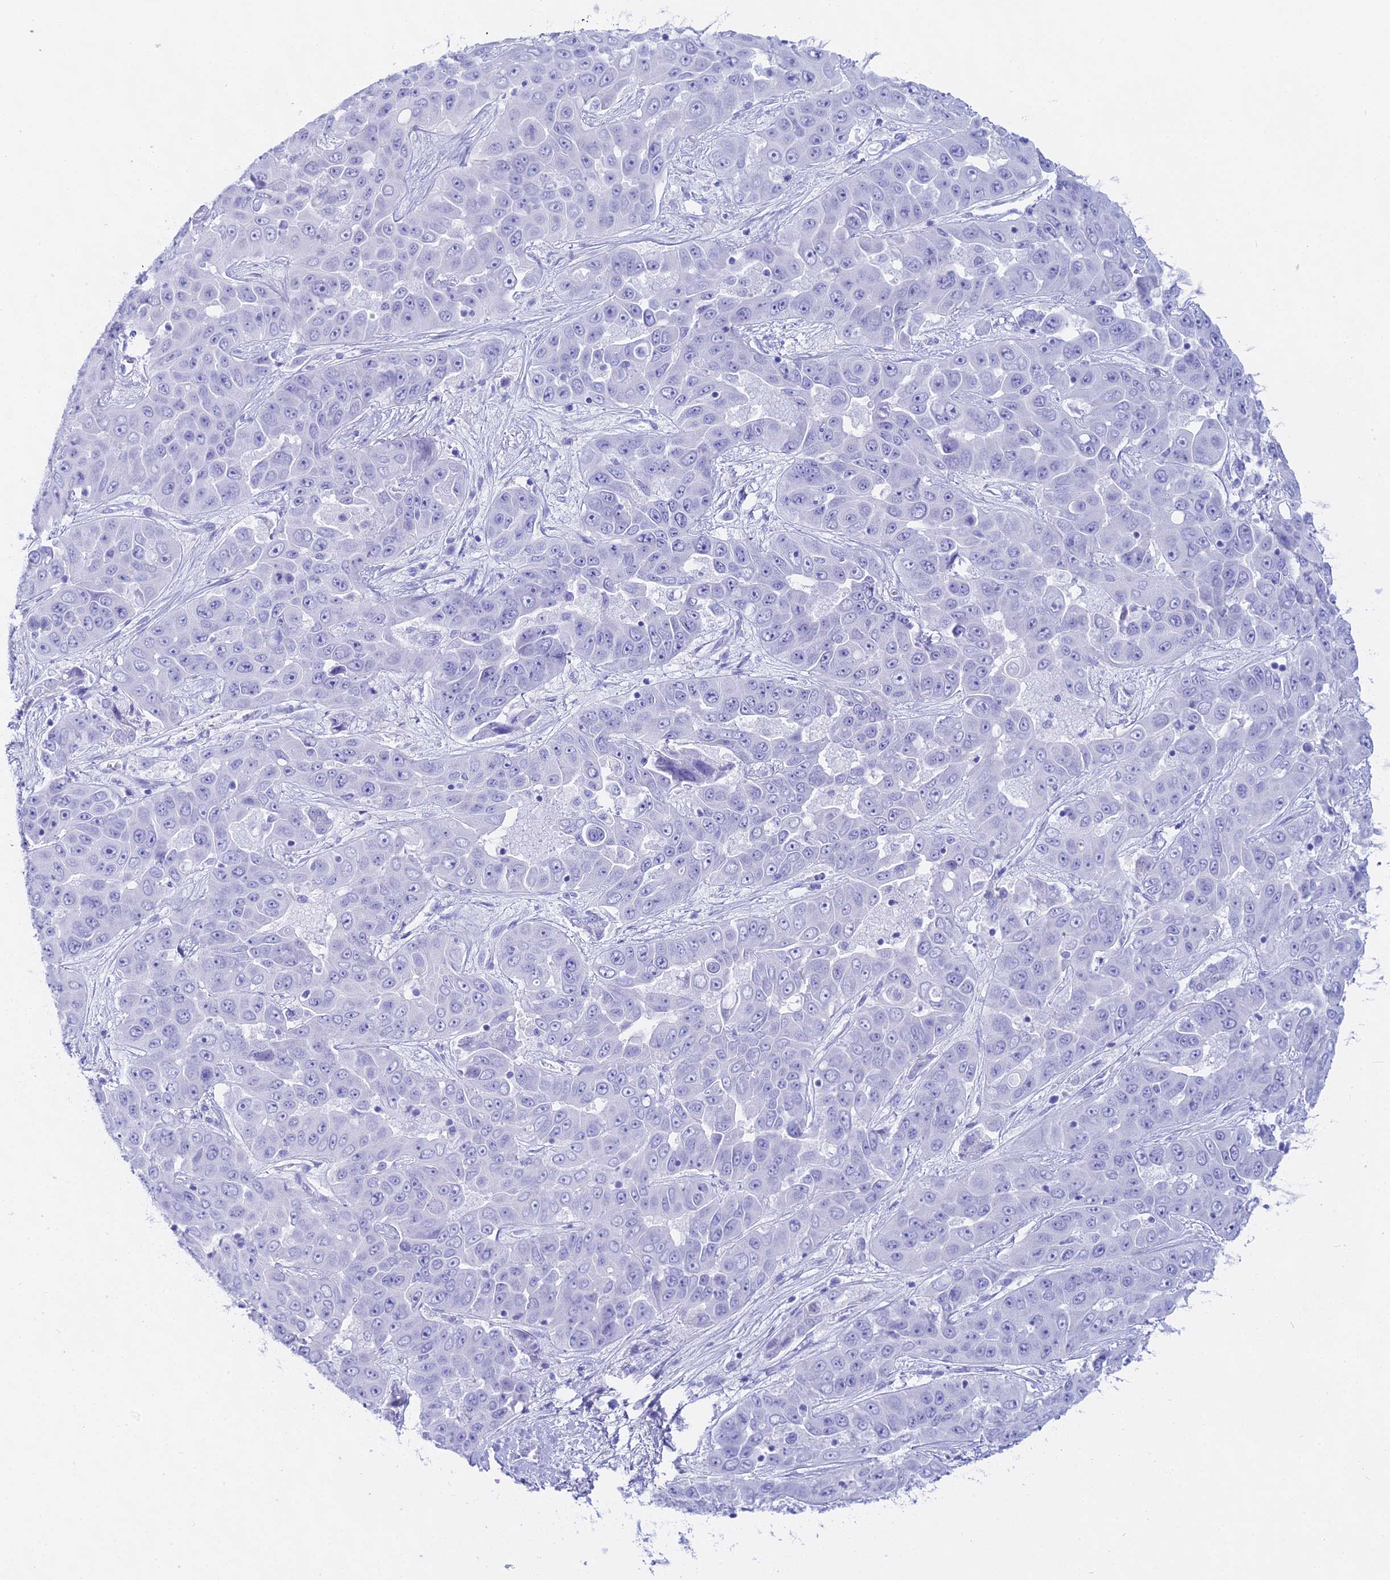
{"staining": {"intensity": "negative", "quantity": "none", "location": "none"}, "tissue": "liver cancer", "cell_type": "Tumor cells", "image_type": "cancer", "snomed": [{"axis": "morphology", "description": "Cholangiocarcinoma"}, {"axis": "topography", "description": "Liver"}], "caption": "Immunohistochemistry (IHC) image of liver cancer stained for a protein (brown), which displays no expression in tumor cells.", "gene": "CGB2", "patient": {"sex": "female", "age": 52}}